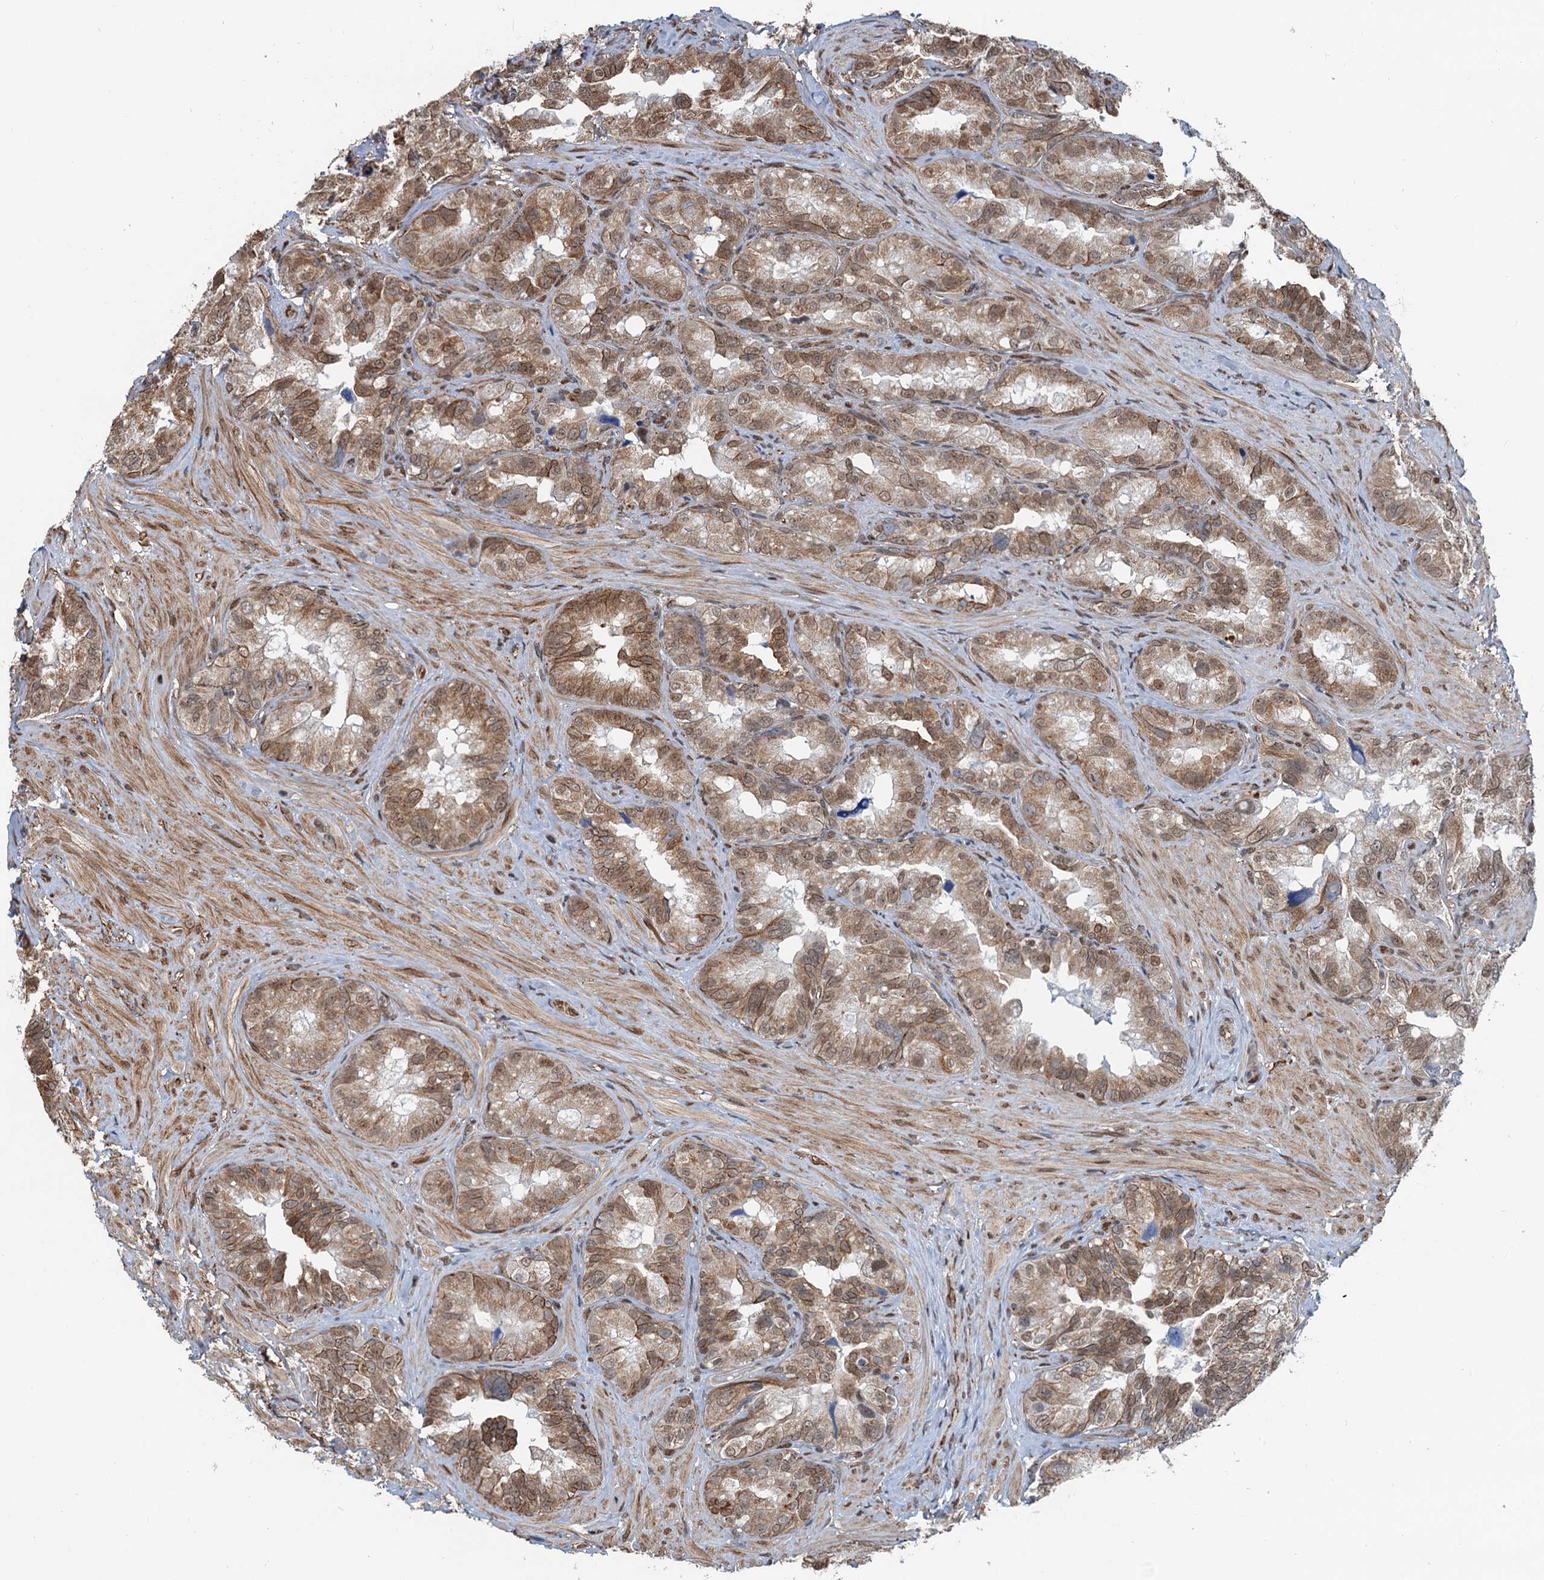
{"staining": {"intensity": "moderate", "quantity": ">75%", "location": "cytoplasmic/membranous,nuclear"}, "tissue": "seminal vesicle", "cell_type": "Glandular cells", "image_type": "normal", "snomed": [{"axis": "morphology", "description": "Normal tissue, NOS"}, {"axis": "topography", "description": "Seminal veicle"}, {"axis": "topography", "description": "Peripheral nerve tissue"}], "caption": "Moderate cytoplasmic/membranous,nuclear staining is appreciated in approximately >75% of glandular cells in normal seminal vesicle. (DAB = brown stain, brightfield microscopy at high magnification).", "gene": "CFDP1", "patient": {"sex": "male", "age": 67}}